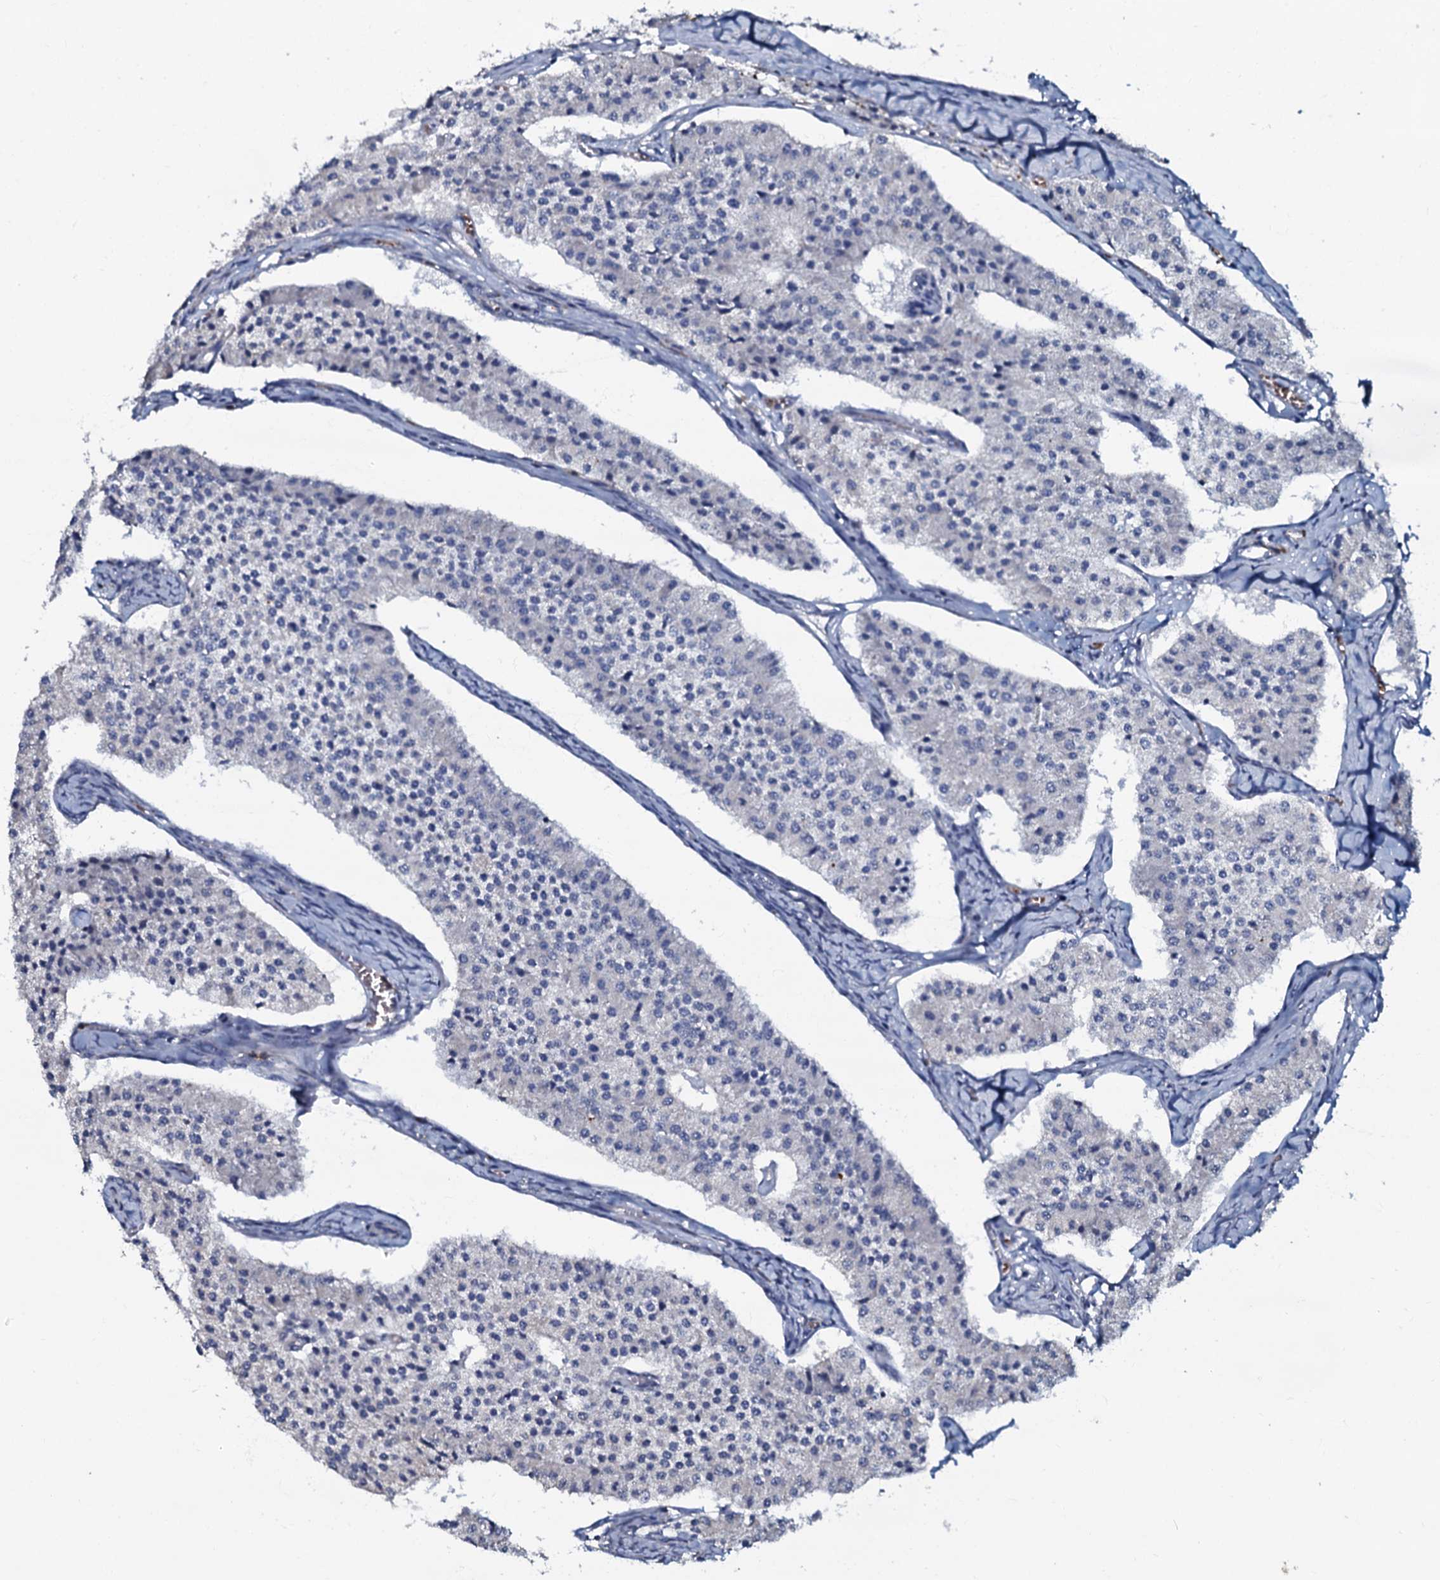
{"staining": {"intensity": "negative", "quantity": "none", "location": "none"}, "tissue": "carcinoid", "cell_type": "Tumor cells", "image_type": "cancer", "snomed": [{"axis": "morphology", "description": "Carcinoid, malignant, NOS"}, {"axis": "topography", "description": "Colon"}], "caption": "Image shows no protein expression in tumor cells of malignant carcinoid tissue.", "gene": "CPNE2", "patient": {"sex": "female", "age": 52}}